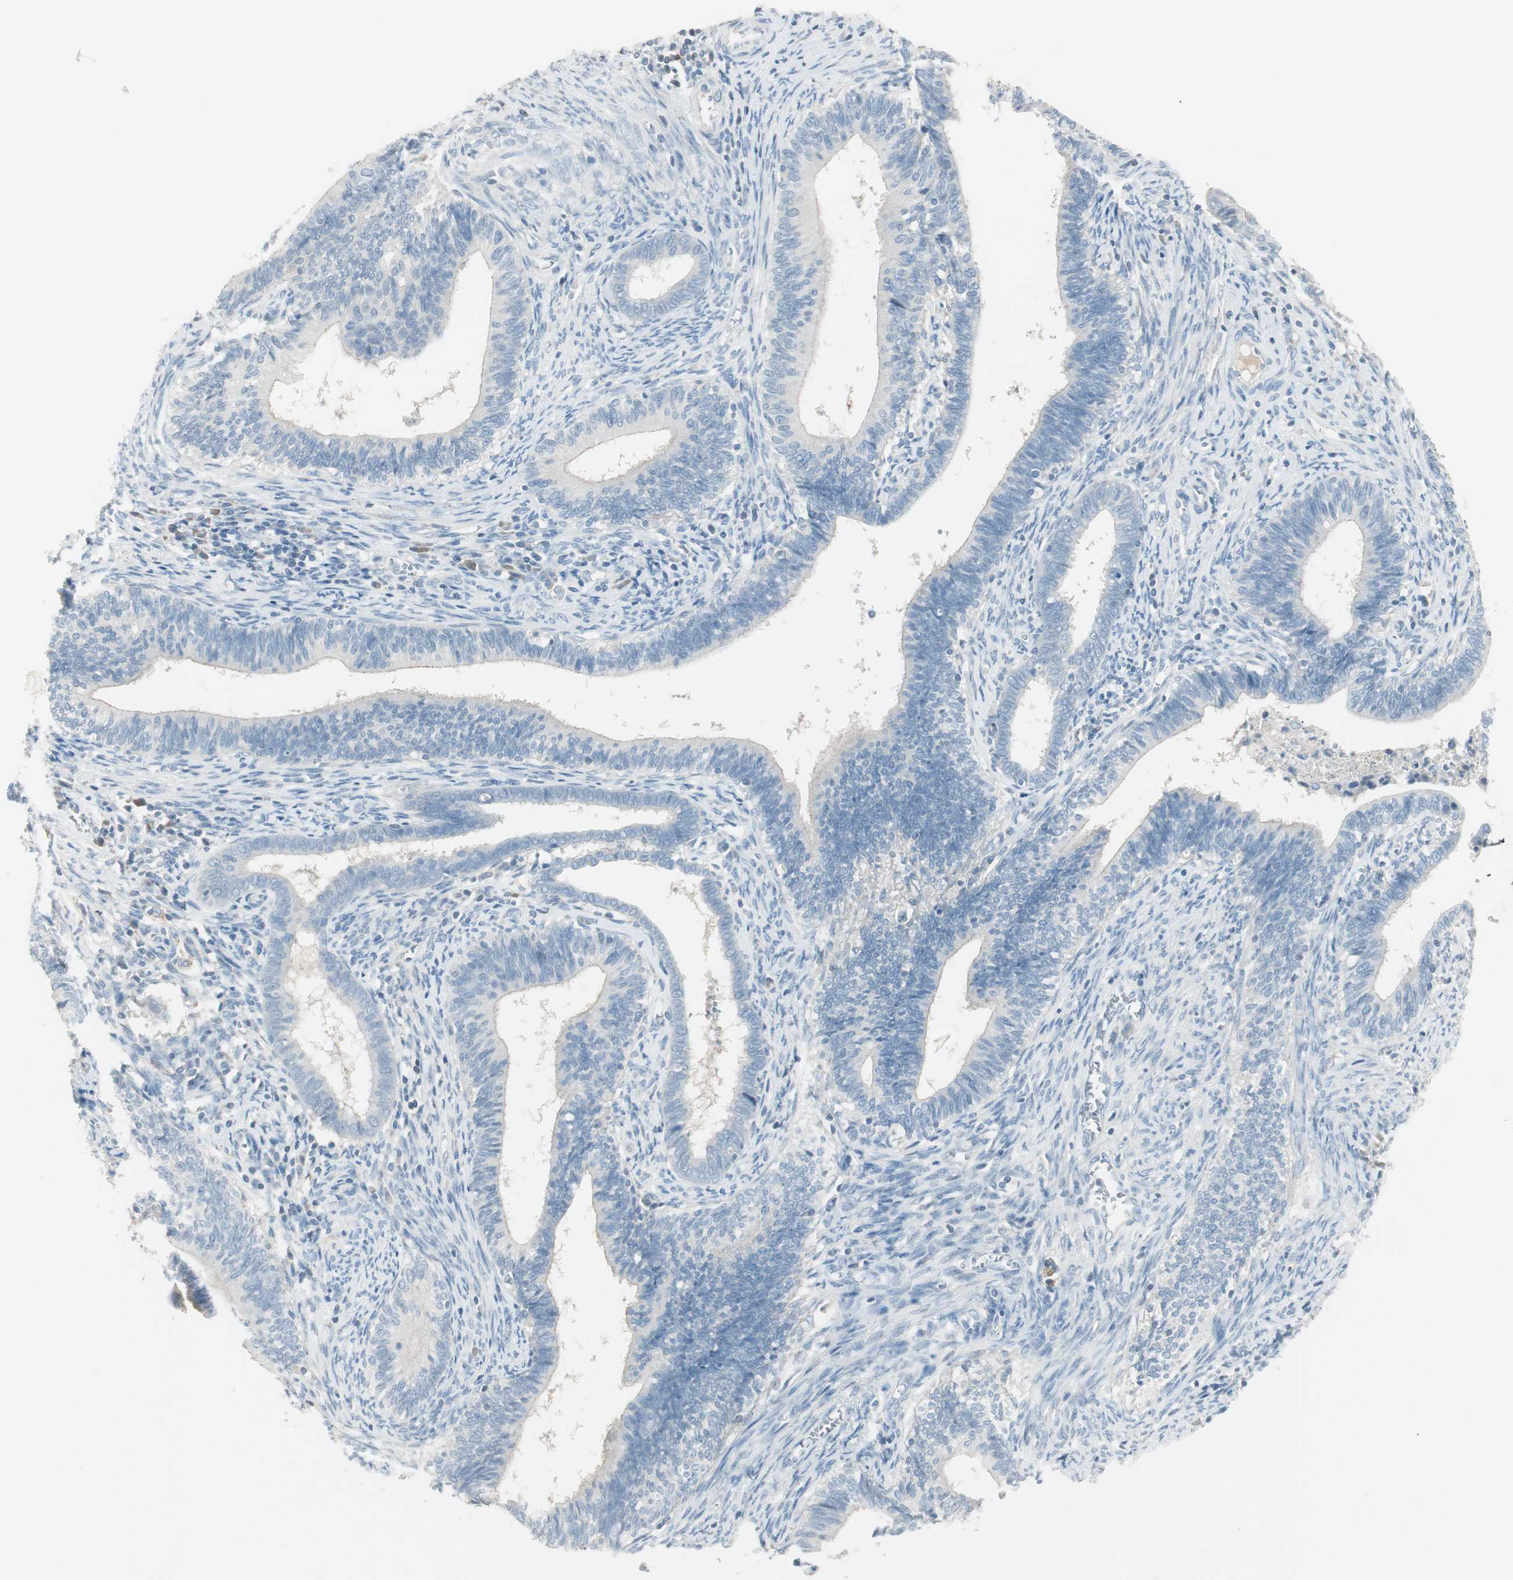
{"staining": {"intensity": "negative", "quantity": "none", "location": "none"}, "tissue": "cervical cancer", "cell_type": "Tumor cells", "image_type": "cancer", "snomed": [{"axis": "morphology", "description": "Adenocarcinoma, NOS"}, {"axis": "topography", "description": "Cervix"}], "caption": "IHC micrograph of cervical adenocarcinoma stained for a protein (brown), which displays no positivity in tumor cells. (DAB (3,3'-diaminobenzidine) IHC visualized using brightfield microscopy, high magnification).", "gene": "ITLN2", "patient": {"sex": "female", "age": 44}}